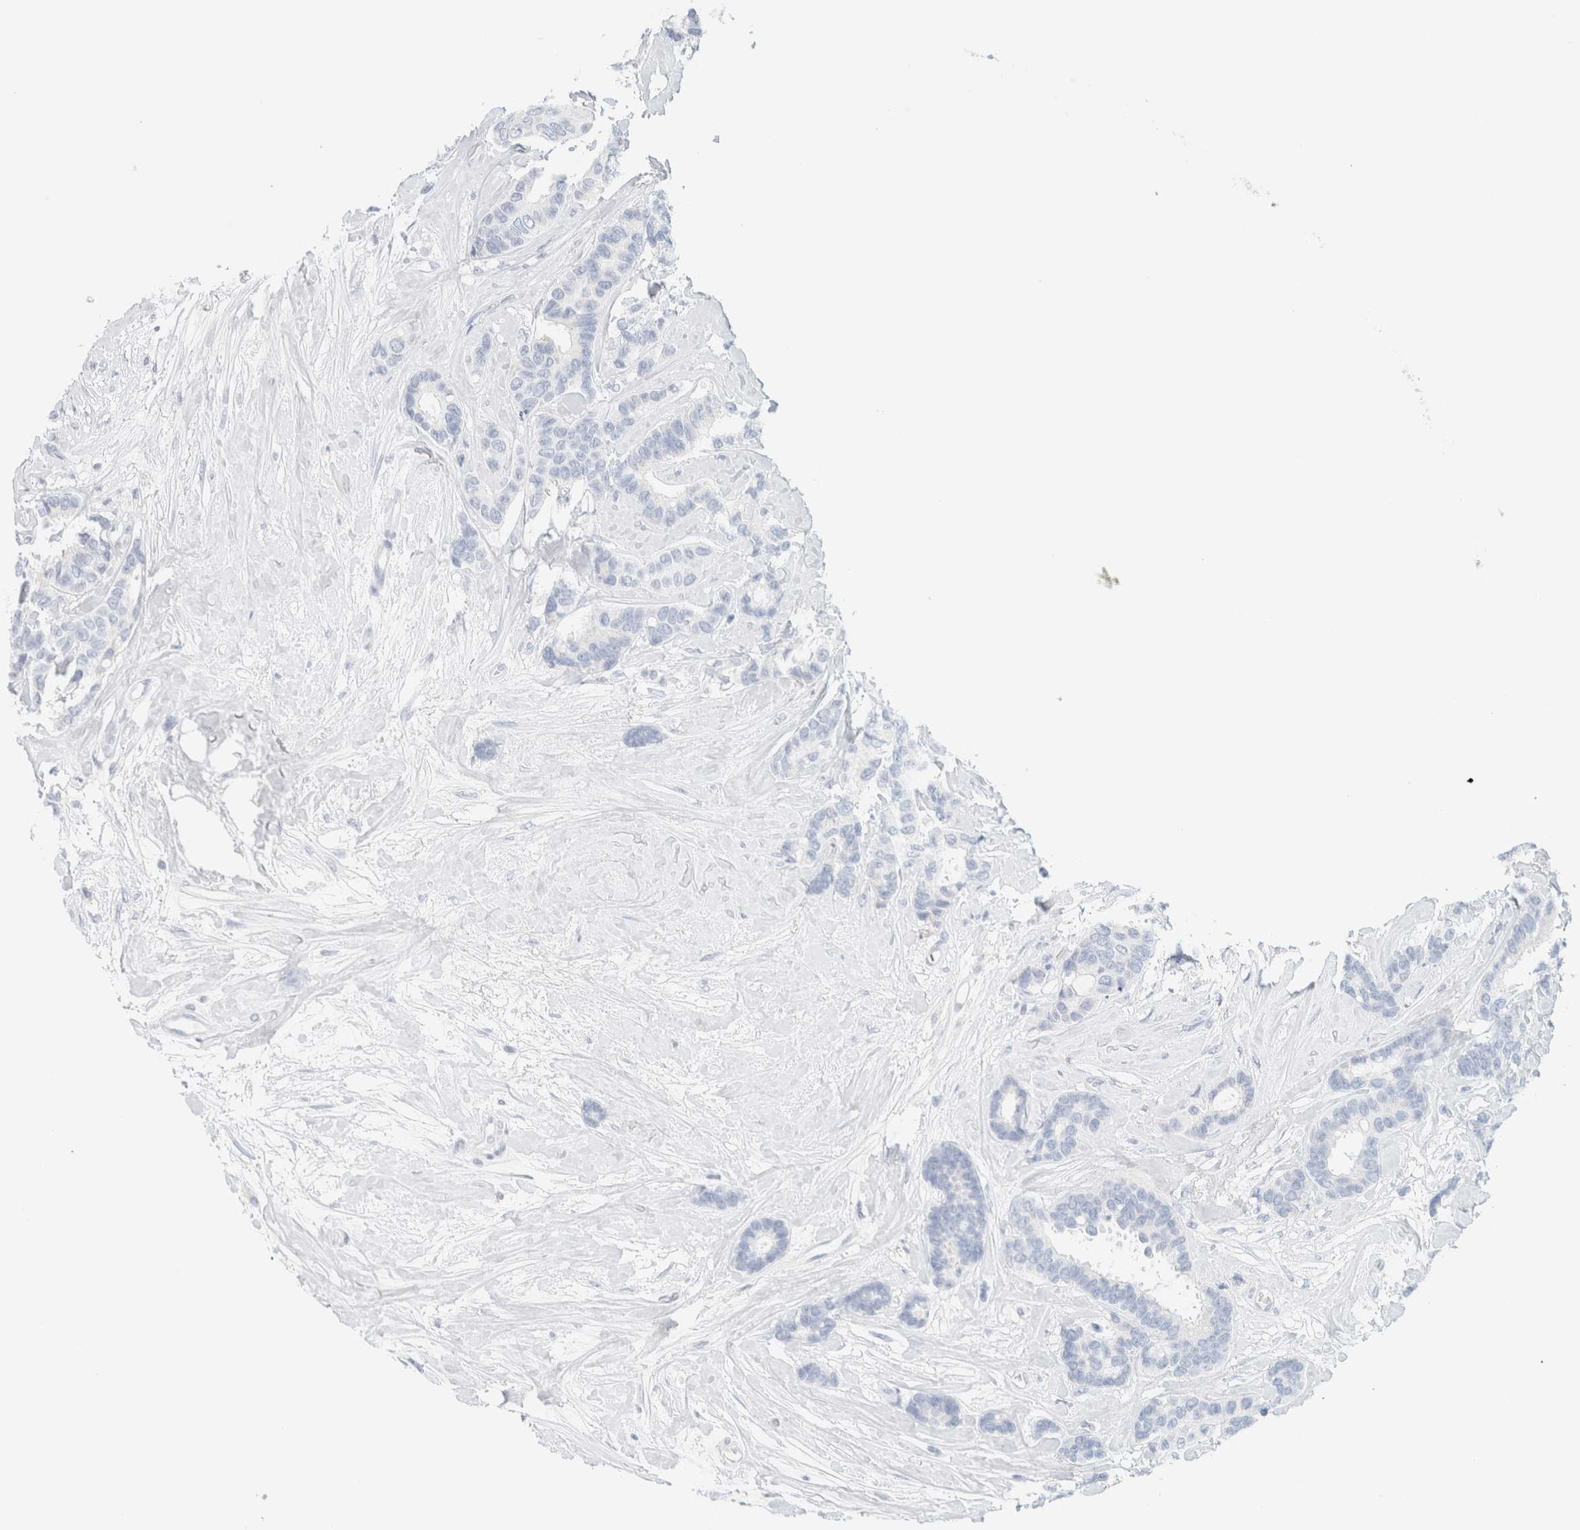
{"staining": {"intensity": "negative", "quantity": "none", "location": "none"}, "tissue": "breast cancer", "cell_type": "Tumor cells", "image_type": "cancer", "snomed": [{"axis": "morphology", "description": "Duct carcinoma"}, {"axis": "topography", "description": "Breast"}], "caption": "Micrograph shows no protein positivity in tumor cells of invasive ductal carcinoma (breast) tissue. (Stains: DAB IHC with hematoxylin counter stain, Microscopy: brightfield microscopy at high magnification).", "gene": "HEXD", "patient": {"sex": "female", "age": 87}}